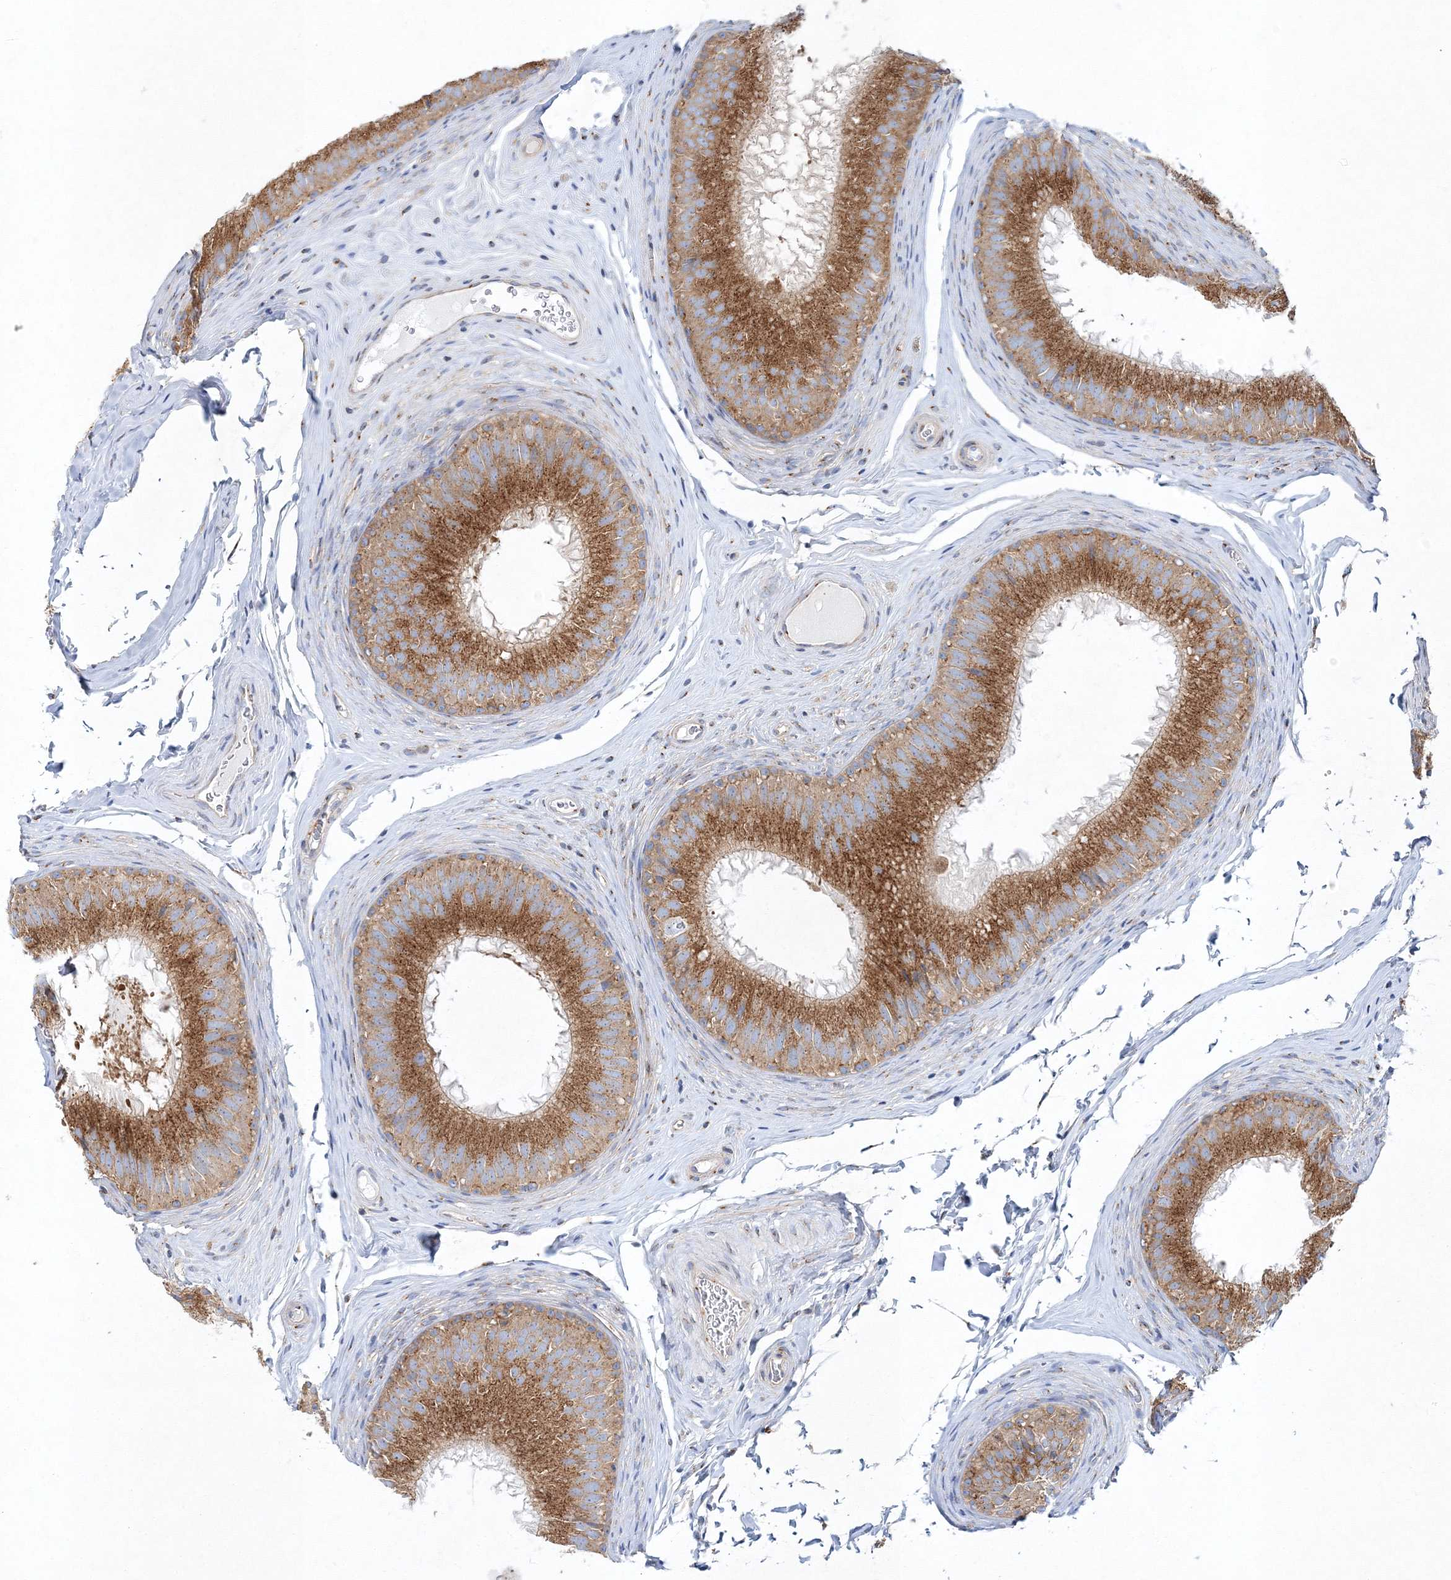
{"staining": {"intensity": "strong", "quantity": ">75%", "location": "cytoplasmic/membranous"}, "tissue": "epididymis", "cell_type": "Glandular cells", "image_type": "normal", "snomed": [{"axis": "morphology", "description": "Normal tissue, NOS"}, {"axis": "topography", "description": "Epididymis"}], "caption": "An IHC photomicrograph of unremarkable tissue is shown. Protein staining in brown shows strong cytoplasmic/membranous positivity in epididymis within glandular cells. (Brightfield microscopy of DAB IHC at high magnification).", "gene": "SEC23IP", "patient": {"sex": "male", "age": 32}}